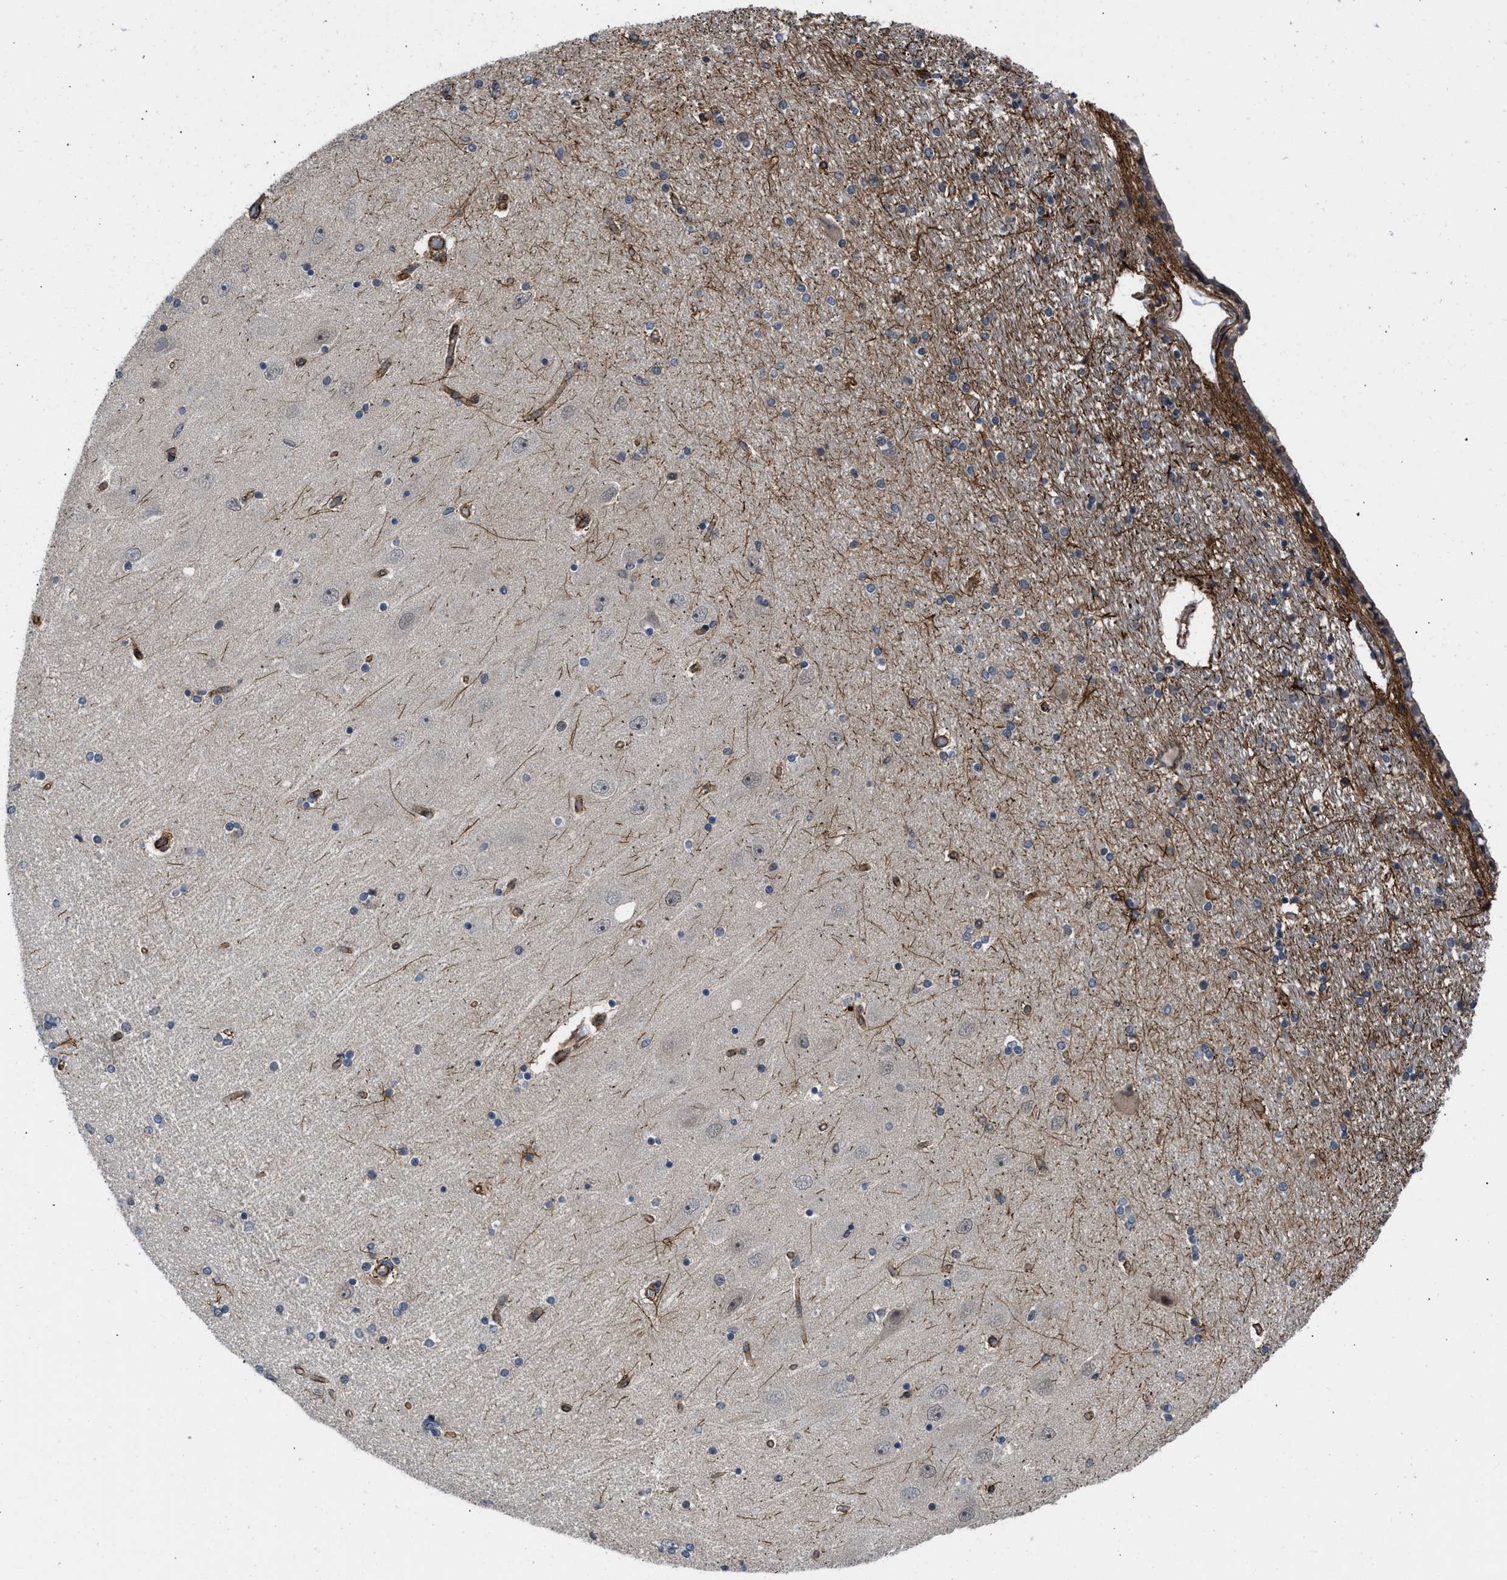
{"staining": {"intensity": "moderate", "quantity": "<25%", "location": "cytoplasmic/membranous"}, "tissue": "hippocampus", "cell_type": "Glial cells", "image_type": "normal", "snomed": [{"axis": "morphology", "description": "Normal tissue, NOS"}, {"axis": "topography", "description": "Hippocampus"}], "caption": "The immunohistochemical stain shows moderate cytoplasmic/membranous positivity in glial cells of unremarkable hippocampus. (DAB = brown stain, brightfield microscopy at high magnification).", "gene": "GPATCH2L", "patient": {"sex": "female", "age": 54}}